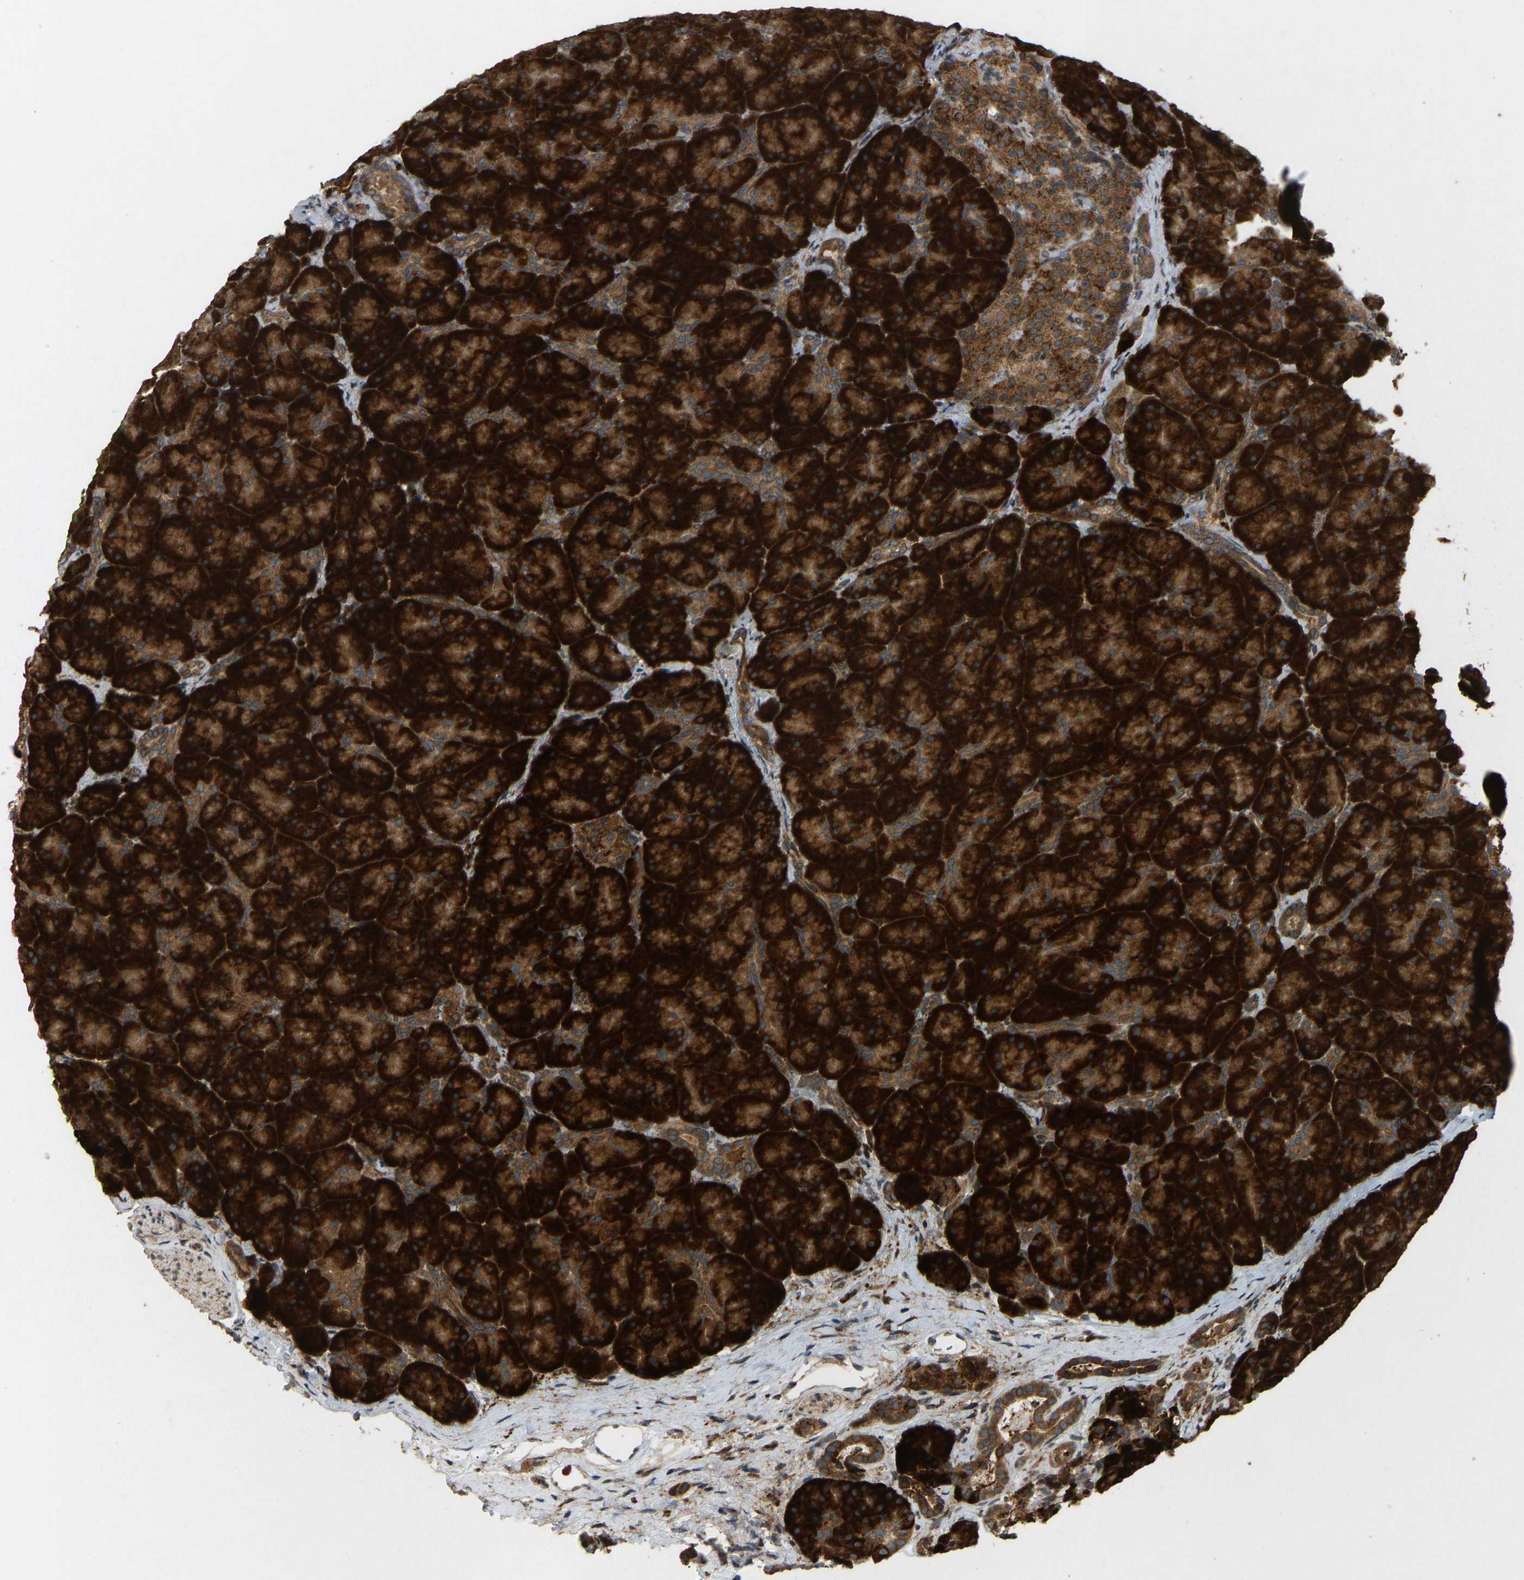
{"staining": {"intensity": "strong", "quantity": ">75%", "location": "cytoplasmic/membranous"}, "tissue": "pancreas", "cell_type": "Exocrine glandular cells", "image_type": "normal", "snomed": [{"axis": "morphology", "description": "Normal tissue, NOS"}, {"axis": "topography", "description": "Pancreas"}], "caption": "IHC micrograph of normal human pancreas stained for a protein (brown), which reveals high levels of strong cytoplasmic/membranous expression in about >75% of exocrine glandular cells.", "gene": "RPN2", "patient": {"sex": "male", "age": 66}}